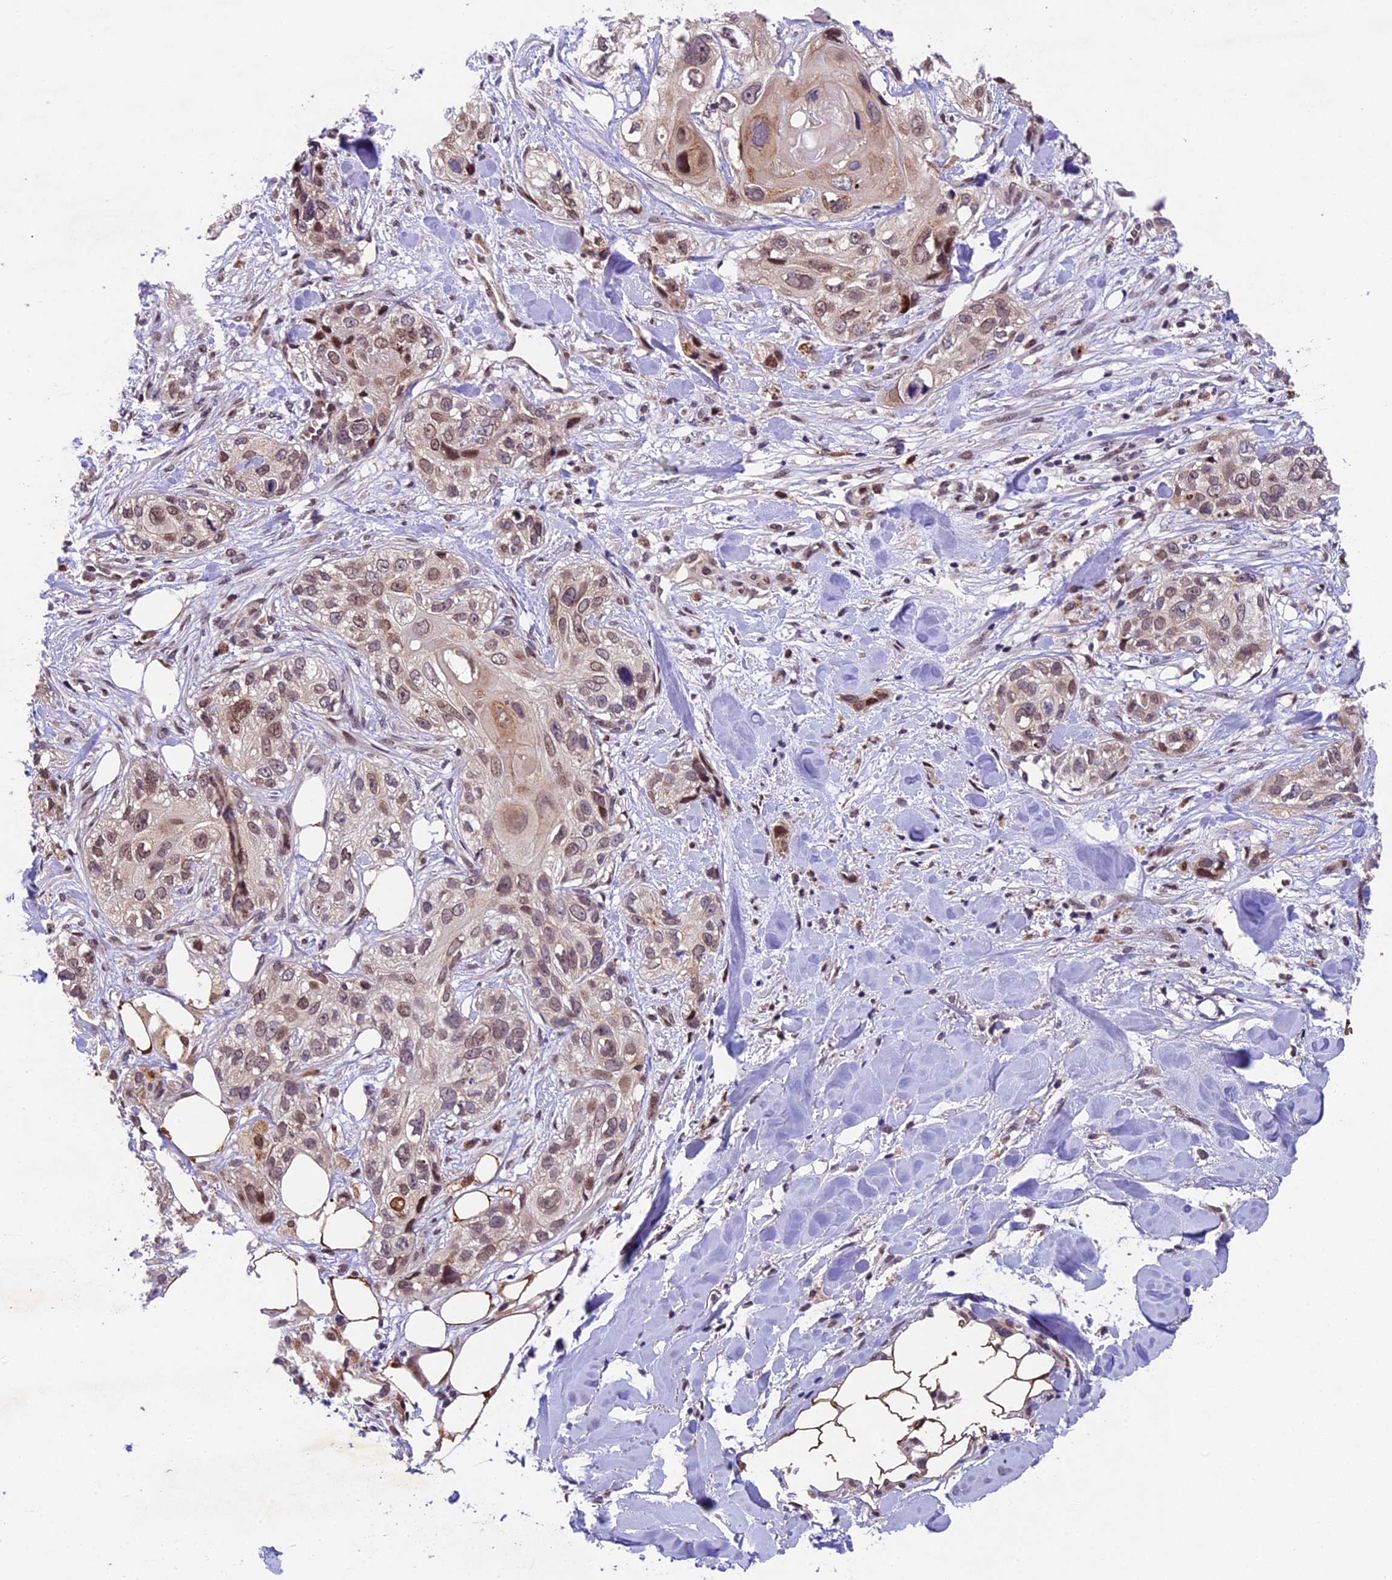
{"staining": {"intensity": "moderate", "quantity": "25%-75%", "location": "nuclear"}, "tissue": "skin cancer", "cell_type": "Tumor cells", "image_type": "cancer", "snomed": [{"axis": "morphology", "description": "Normal tissue, NOS"}, {"axis": "morphology", "description": "Squamous cell carcinoma, NOS"}, {"axis": "topography", "description": "Skin"}], "caption": "Tumor cells show moderate nuclear staining in about 25%-75% of cells in skin cancer. Using DAB (brown) and hematoxylin (blue) stains, captured at high magnification using brightfield microscopy.", "gene": "CCSER1", "patient": {"sex": "male", "age": 72}}